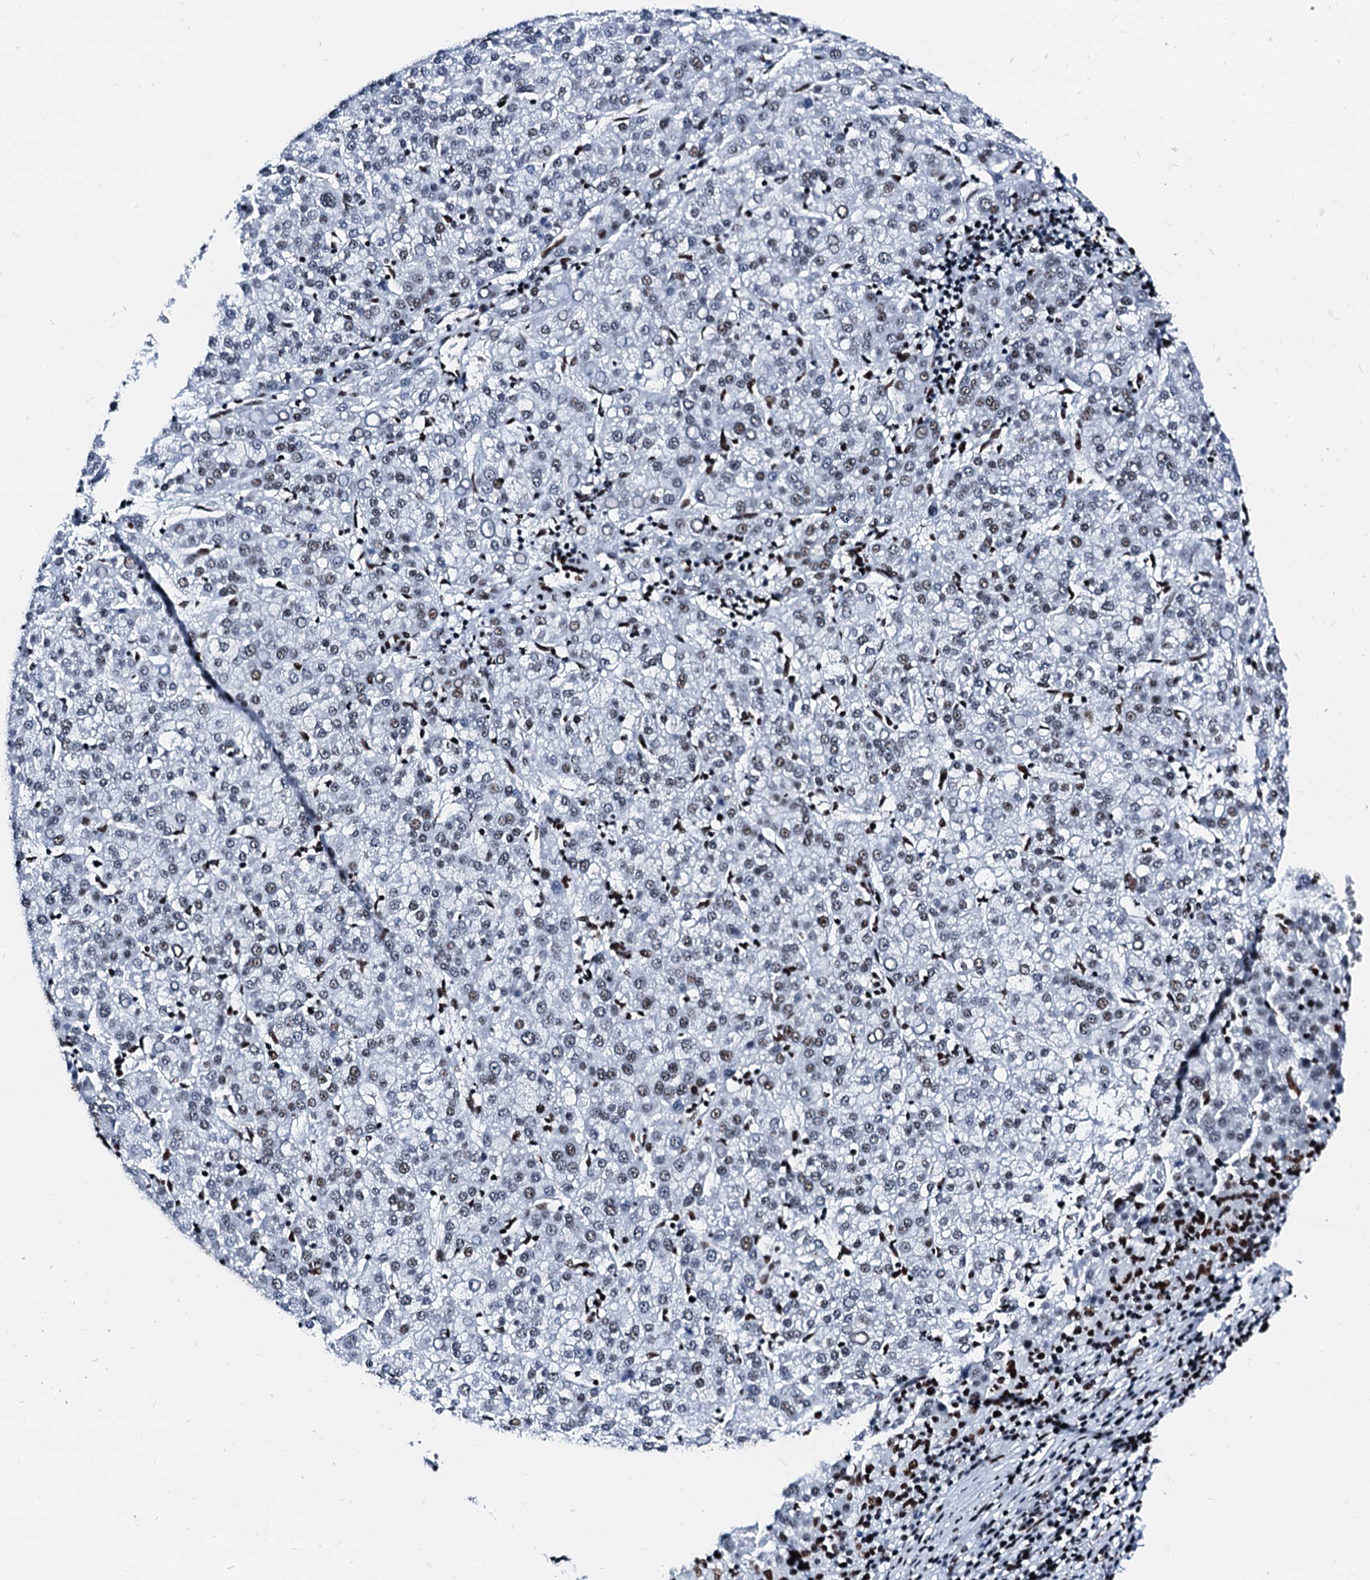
{"staining": {"intensity": "weak", "quantity": "25%-75%", "location": "nuclear"}, "tissue": "liver cancer", "cell_type": "Tumor cells", "image_type": "cancer", "snomed": [{"axis": "morphology", "description": "Carcinoma, Hepatocellular, NOS"}, {"axis": "topography", "description": "Liver"}], "caption": "Immunohistochemical staining of liver cancer (hepatocellular carcinoma) reveals weak nuclear protein staining in about 25%-75% of tumor cells.", "gene": "RALY", "patient": {"sex": "female", "age": 58}}